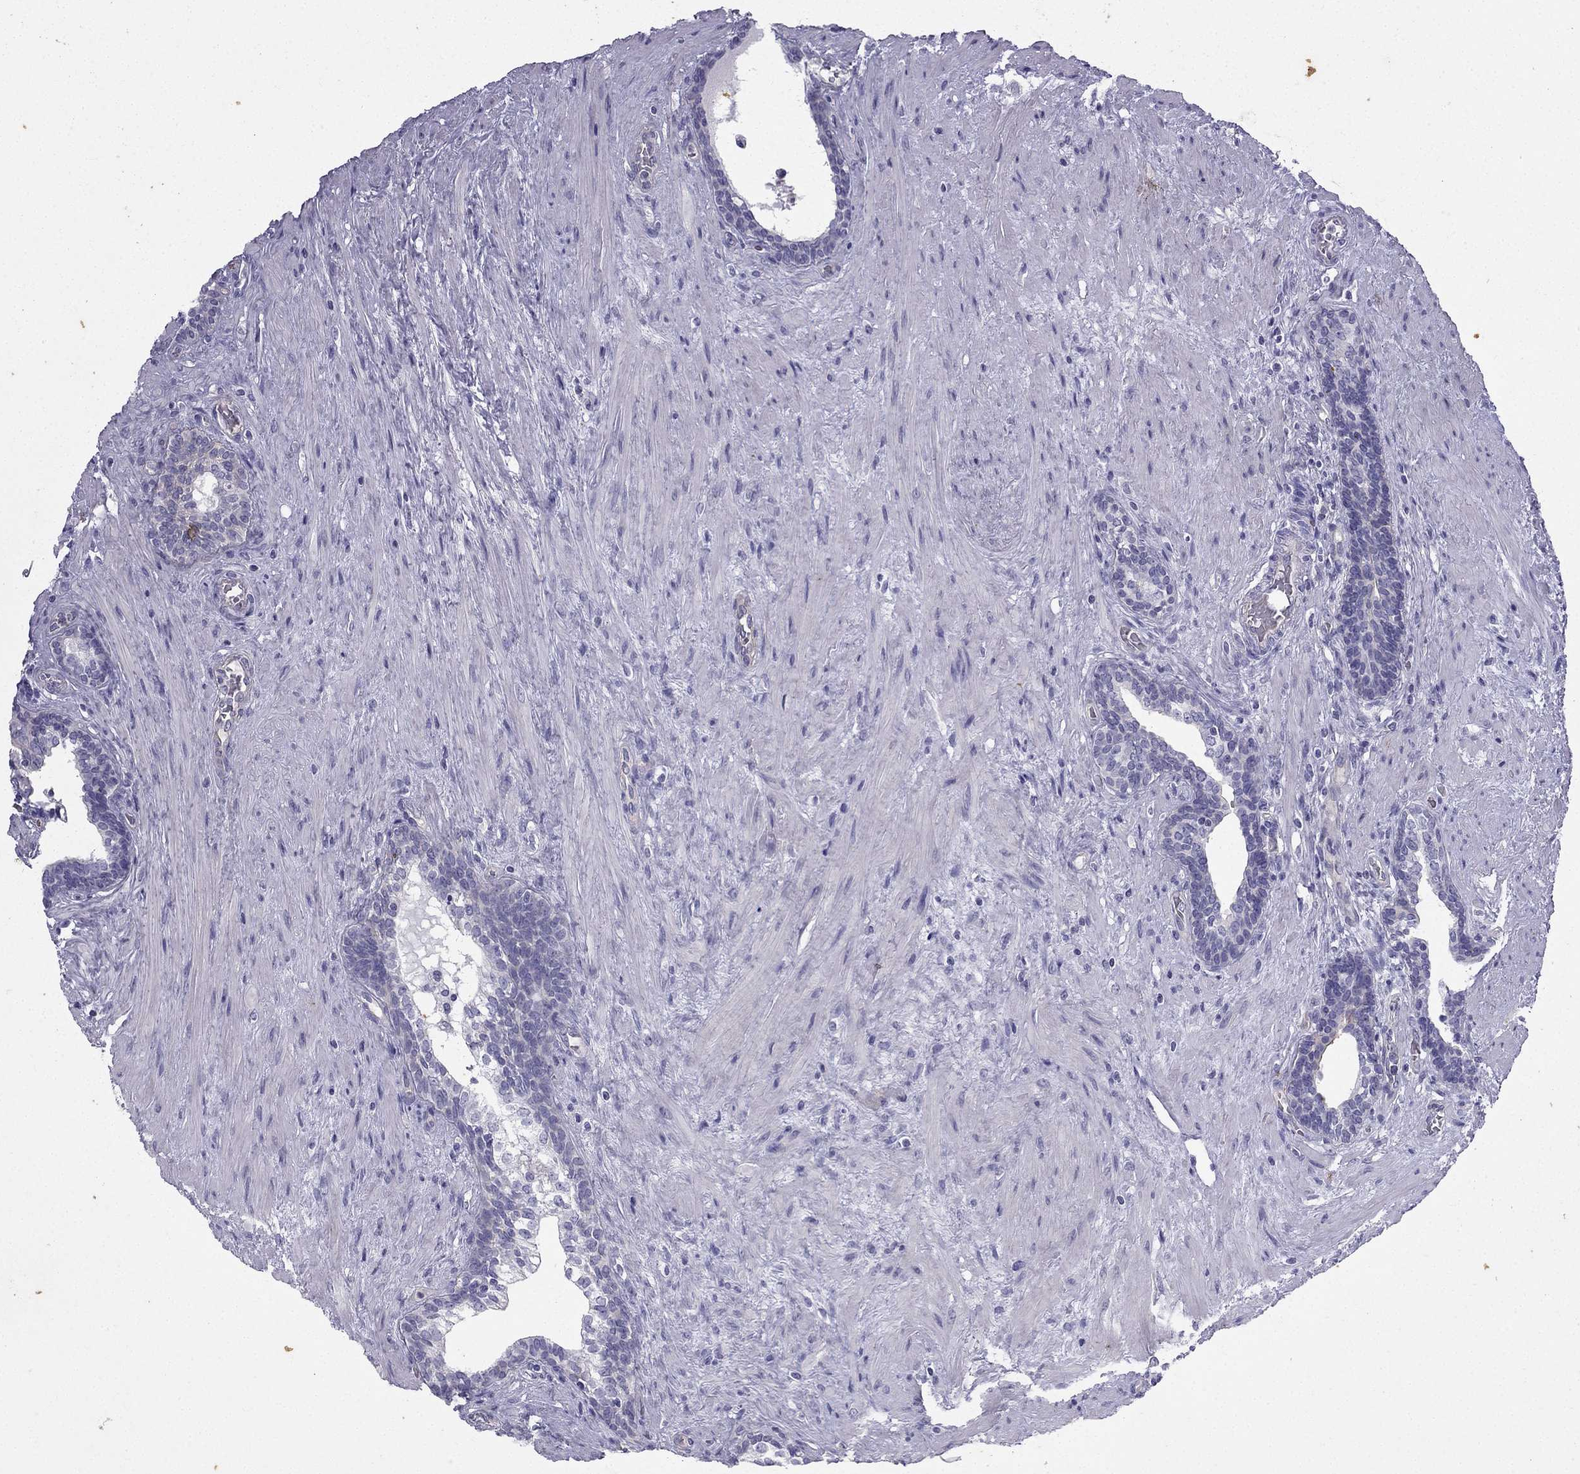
{"staining": {"intensity": "negative", "quantity": "none", "location": "none"}, "tissue": "prostate cancer", "cell_type": "Tumor cells", "image_type": "cancer", "snomed": [{"axis": "morphology", "description": "Adenocarcinoma, NOS"}, {"axis": "morphology", "description": "Adenocarcinoma, High grade"}, {"axis": "topography", "description": "Prostate"}], "caption": "High power microscopy micrograph of an IHC micrograph of prostate adenocarcinoma (high-grade), revealing no significant positivity in tumor cells.", "gene": "GJA8", "patient": {"sex": "male", "age": 61}}